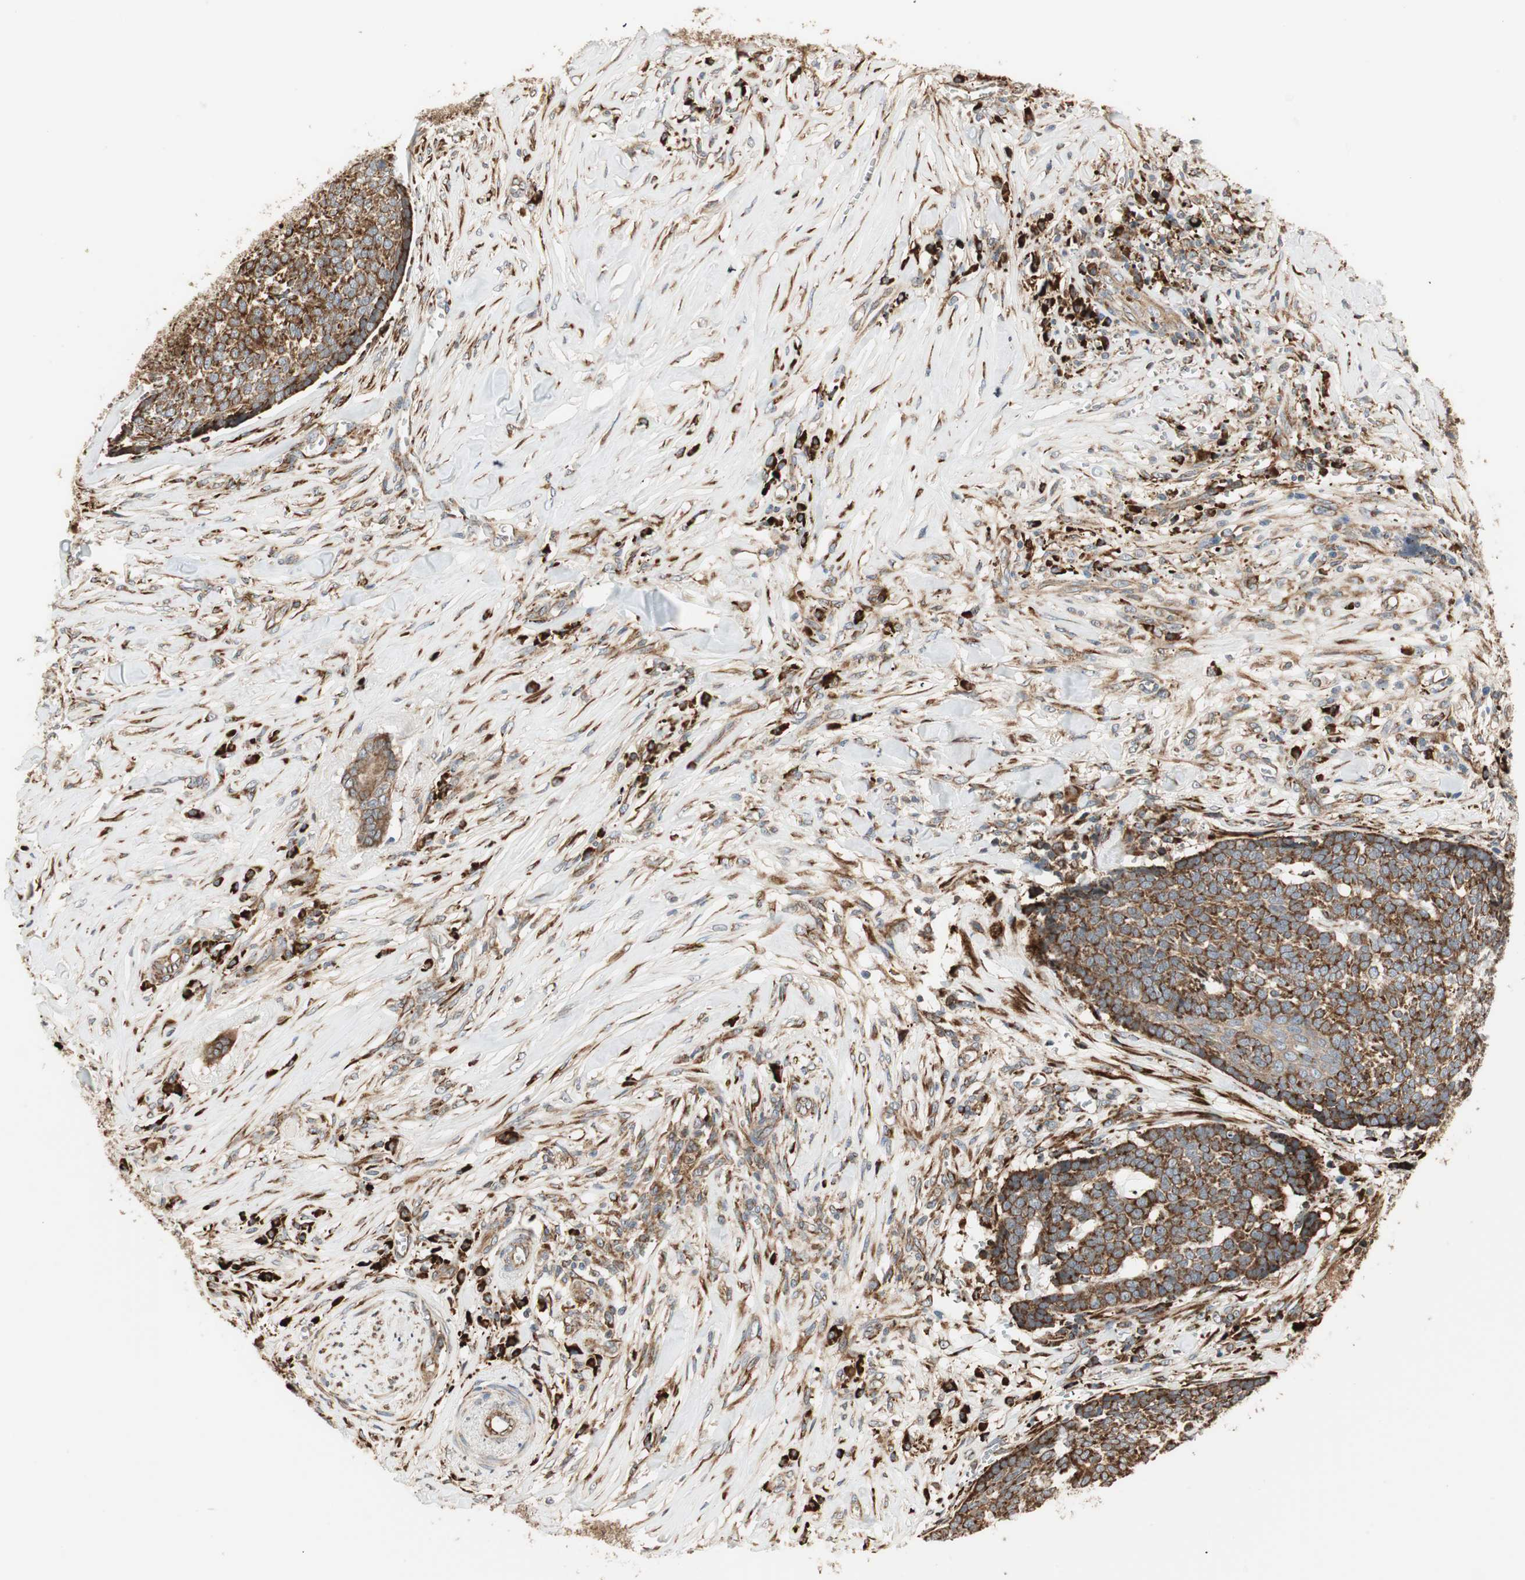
{"staining": {"intensity": "strong", "quantity": ">75%", "location": "cytoplasmic/membranous"}, "tissue": "skin cancer", "cell_type": "Tumor cells", "image_type": "cancer", "snomed": [{"axis": "morphology", "description": "Basal cell carcinoma"}, {"axis": "topography", "description": "Skin"}], "caption": "A photomicrograph showing strong cytoplasmic/membranous expression in approximately >75% of tumor cells in skin cancer (basal cell carcinoma), as visualized by brown immunohistochemical staining.", "gene": "P4HA1", "patient": {"sex": "male", "age": 84}}